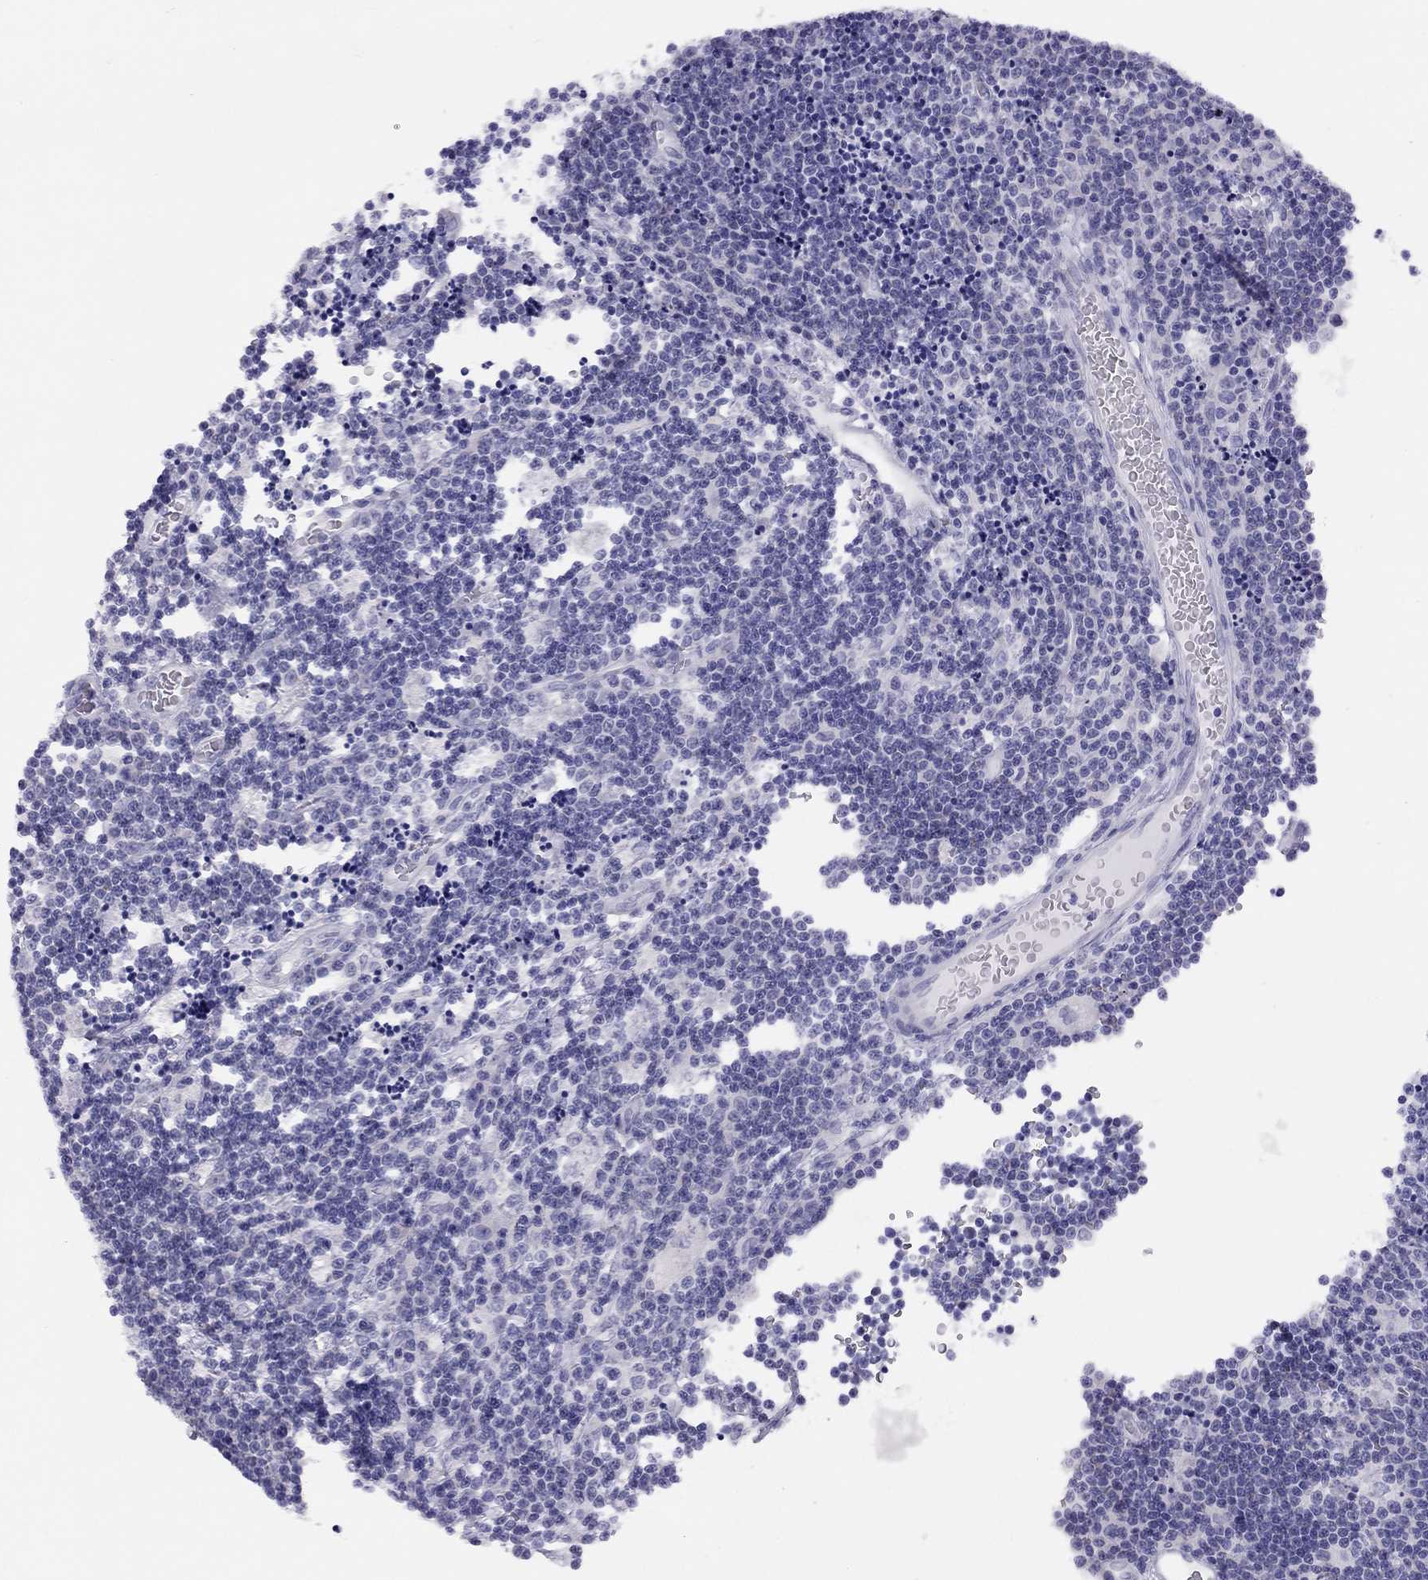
{"staining": {"intensity": "negative", "quantity": "none", "location": "none"}, "tissue": "lymphoma", "cell_type": "Tumor cells", "image_type": "cancer", "snomed": [{"axis": "morphology", "description": "Malignant lymphoma, non-Hodgkin's type, Low grade"}, {"axis": "topography", "description": "Brain"}], "caption": "Histopathology image shows no protein positivity in tumor cells of malignant lymphoma, non-Hodgkin's type (low-grade) tissue.", "gene": "LRIT2", "patient": {"sex": "female", "age": 66}}